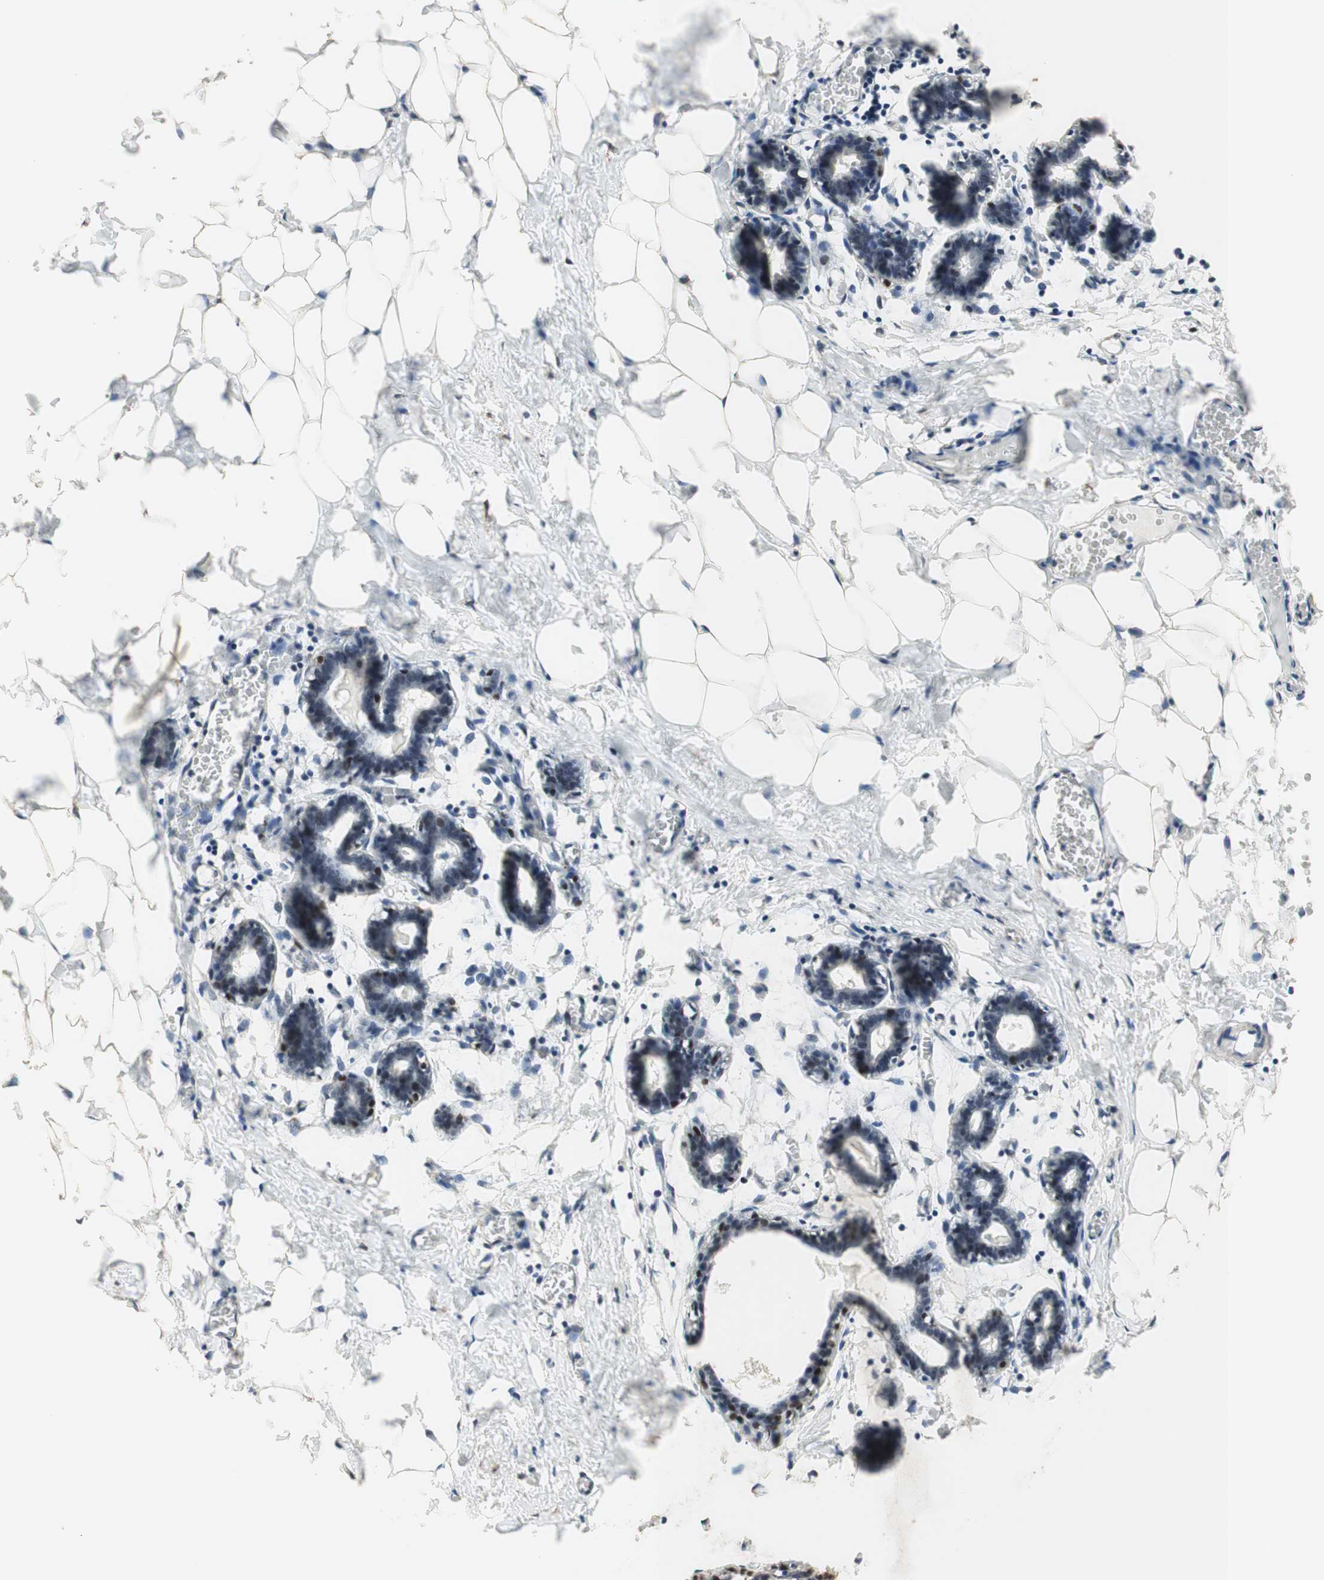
{"staining": {"intensity": "weak", "quantity": ">75%", "location": "cytoplasmic/membranous,nuclear"}, "tissue": "breast", "cell_type": "Adipocytes", "image_type": "normal", "snomed": [{"axis": "morphology", "description": "Normal tissue, NOS"}, {"axis": "topography", "description": "Breast"}], "caption": "Protein staining reveals weak cytoplasmic/membranous,nuclear positivity in approximately >75% of adipocytes in benign breast. Nuclei are stained in blue.", "gene": "FOXP1", "patient": {"sex": "female", "age": 27}}